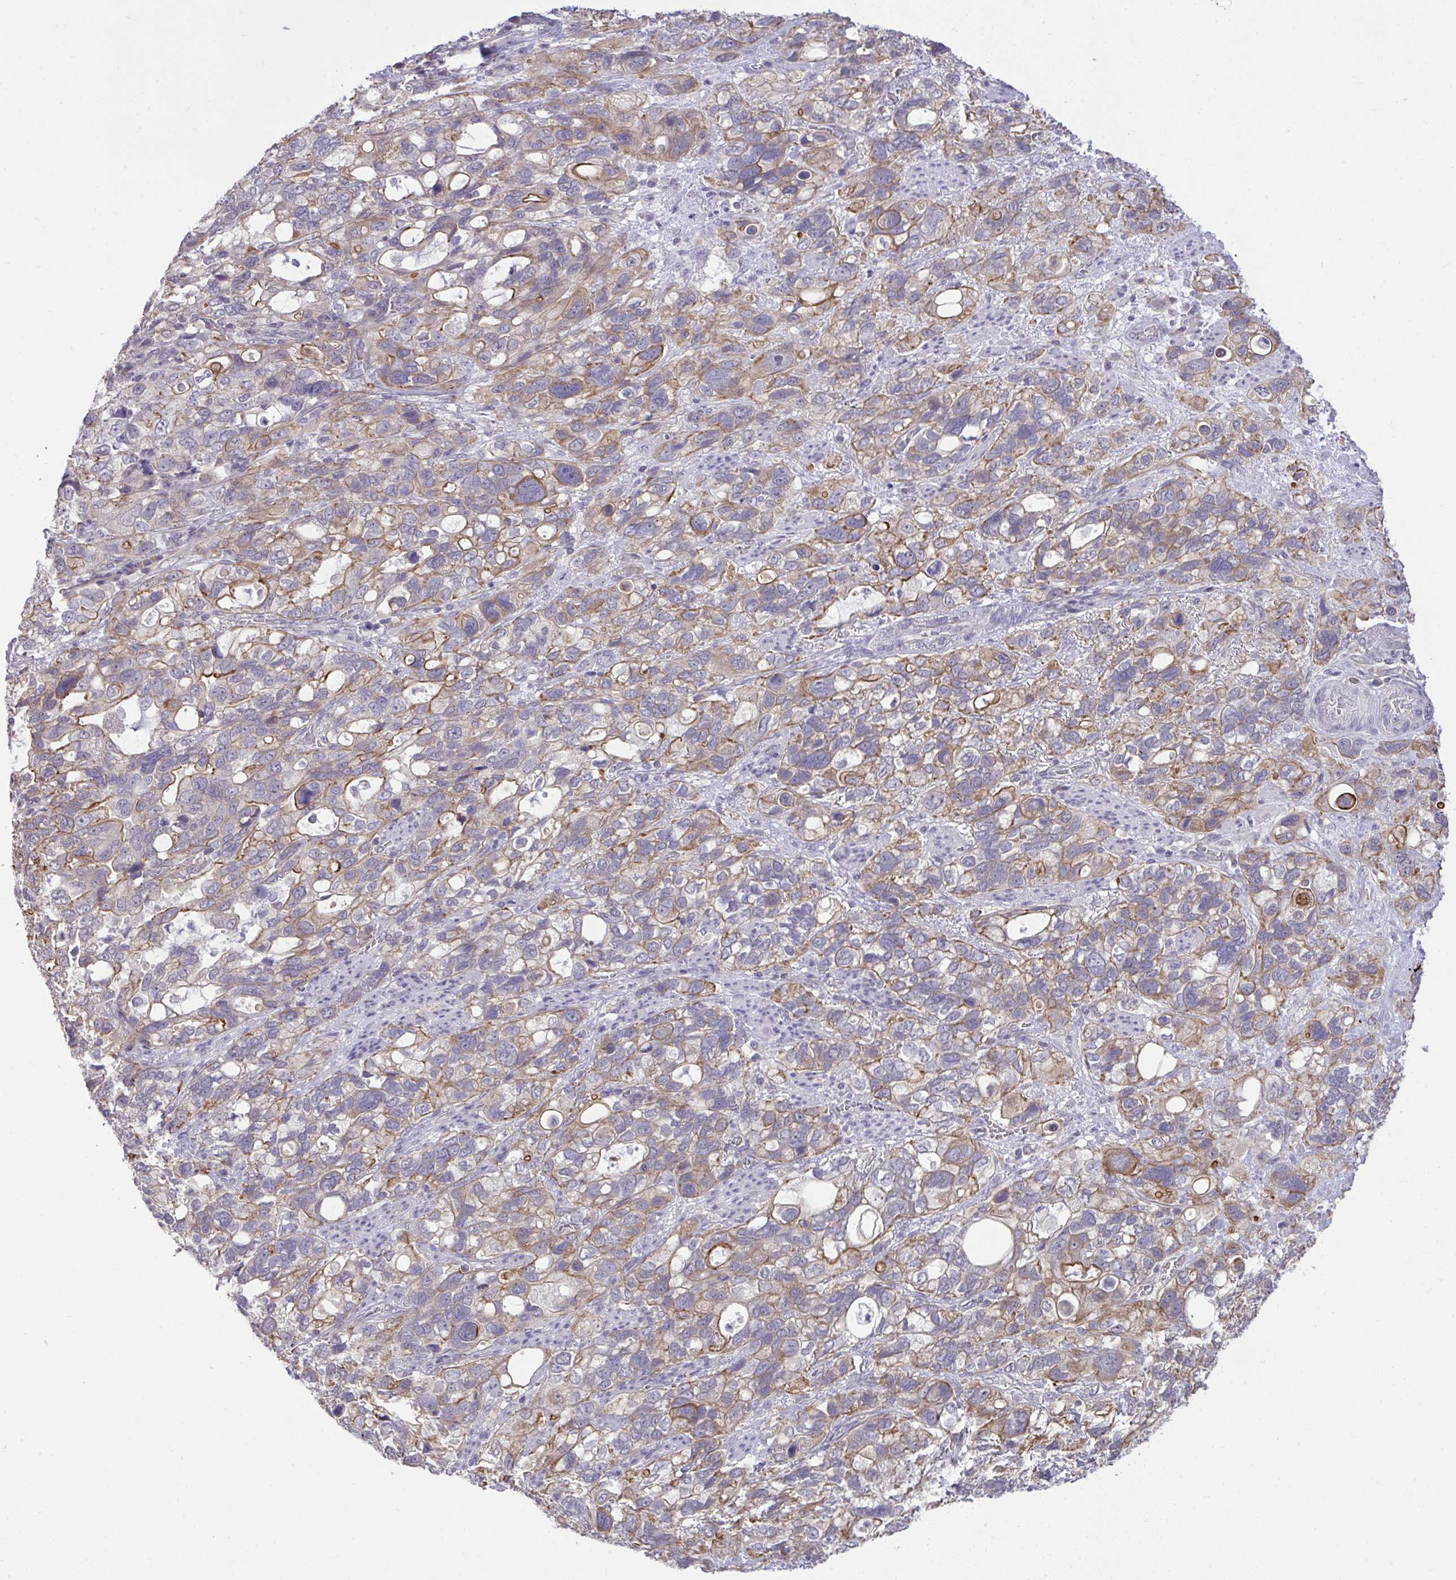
{"staining": {"intensity": "moderate", "quantity": "25%-75%", "location": "cytoplasmic/membranous"}, "tissue": "stomach cancer", "cell_type": "Tumor cells", "image_type": "cancer", "snomed": [{"axis": "morphology", "description": "Adenocarcinoma, NOS"}, {"axis": "topography", "description": "Stomach, upper"}], "caption": "Immunohistochemistry (IHC) micrograph of human adenocarcinoma (stomach) stained for a protein (brown), which exhibits medium levels of moderate cytoplasmic/membranous staining in approximately 25%-75% of tumor cells.", "gene": "CYP20A1", "patient": {"sex": "female", "age": 81}}